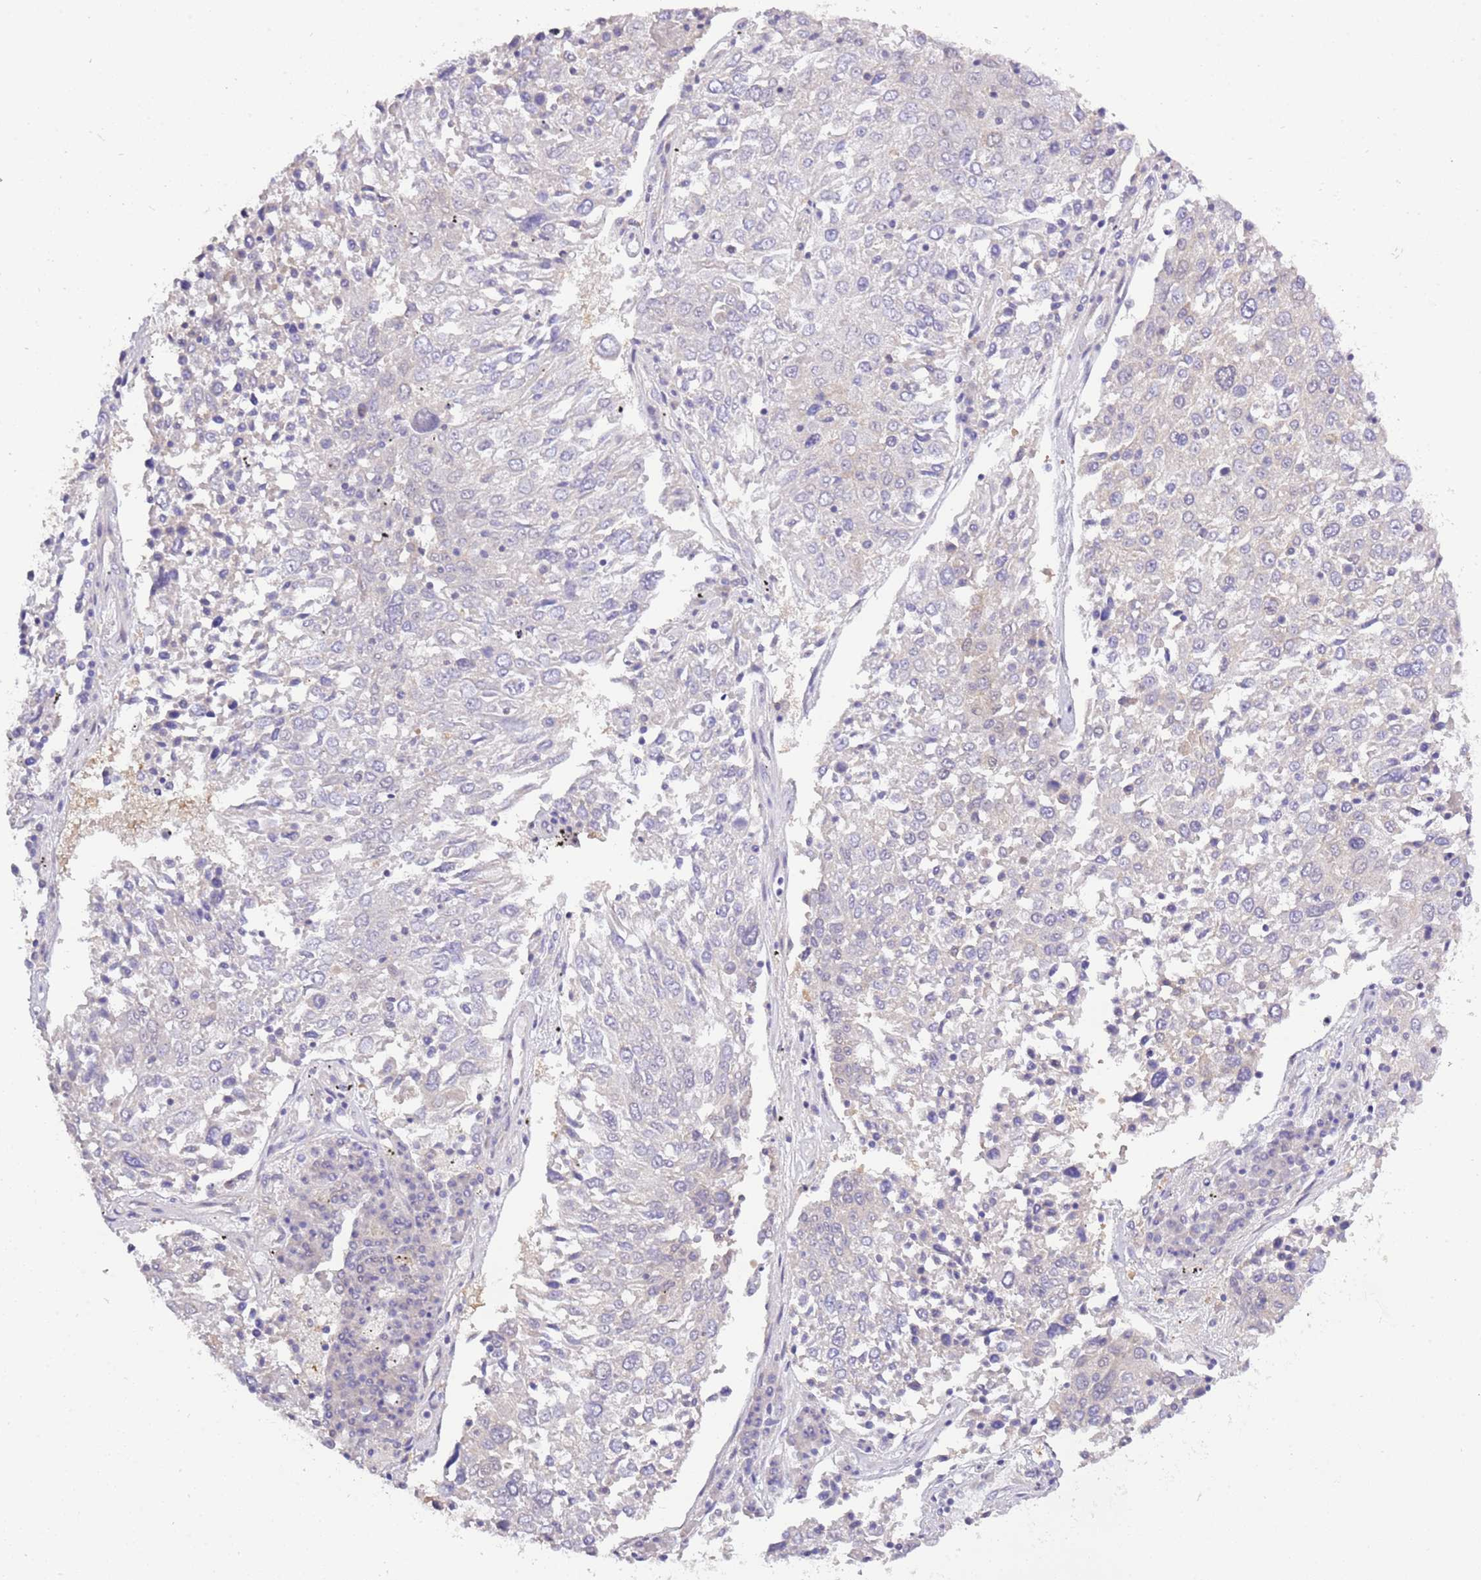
{"staining": {"intensity": "negative", "quantity": "none", "location": "none"}, "tissue": "lung cancer", "cell_type": "Tumor cells", "image_type": "cancer", "snomed": [{"axis": "morphology", "description": "Squamous cell carcinoma, NOS"}, {"axis": "topography", "description": "Lung"}], "caption": "A high-resolution photomicrograph shows immunohistochemistry (IHC) staining of lung cancer (squamous cell carcinoma), which demonstrates no significant expression in tumor cells.", "gene": "STIP1", "patient": {"sex": "male", "age": 65}}